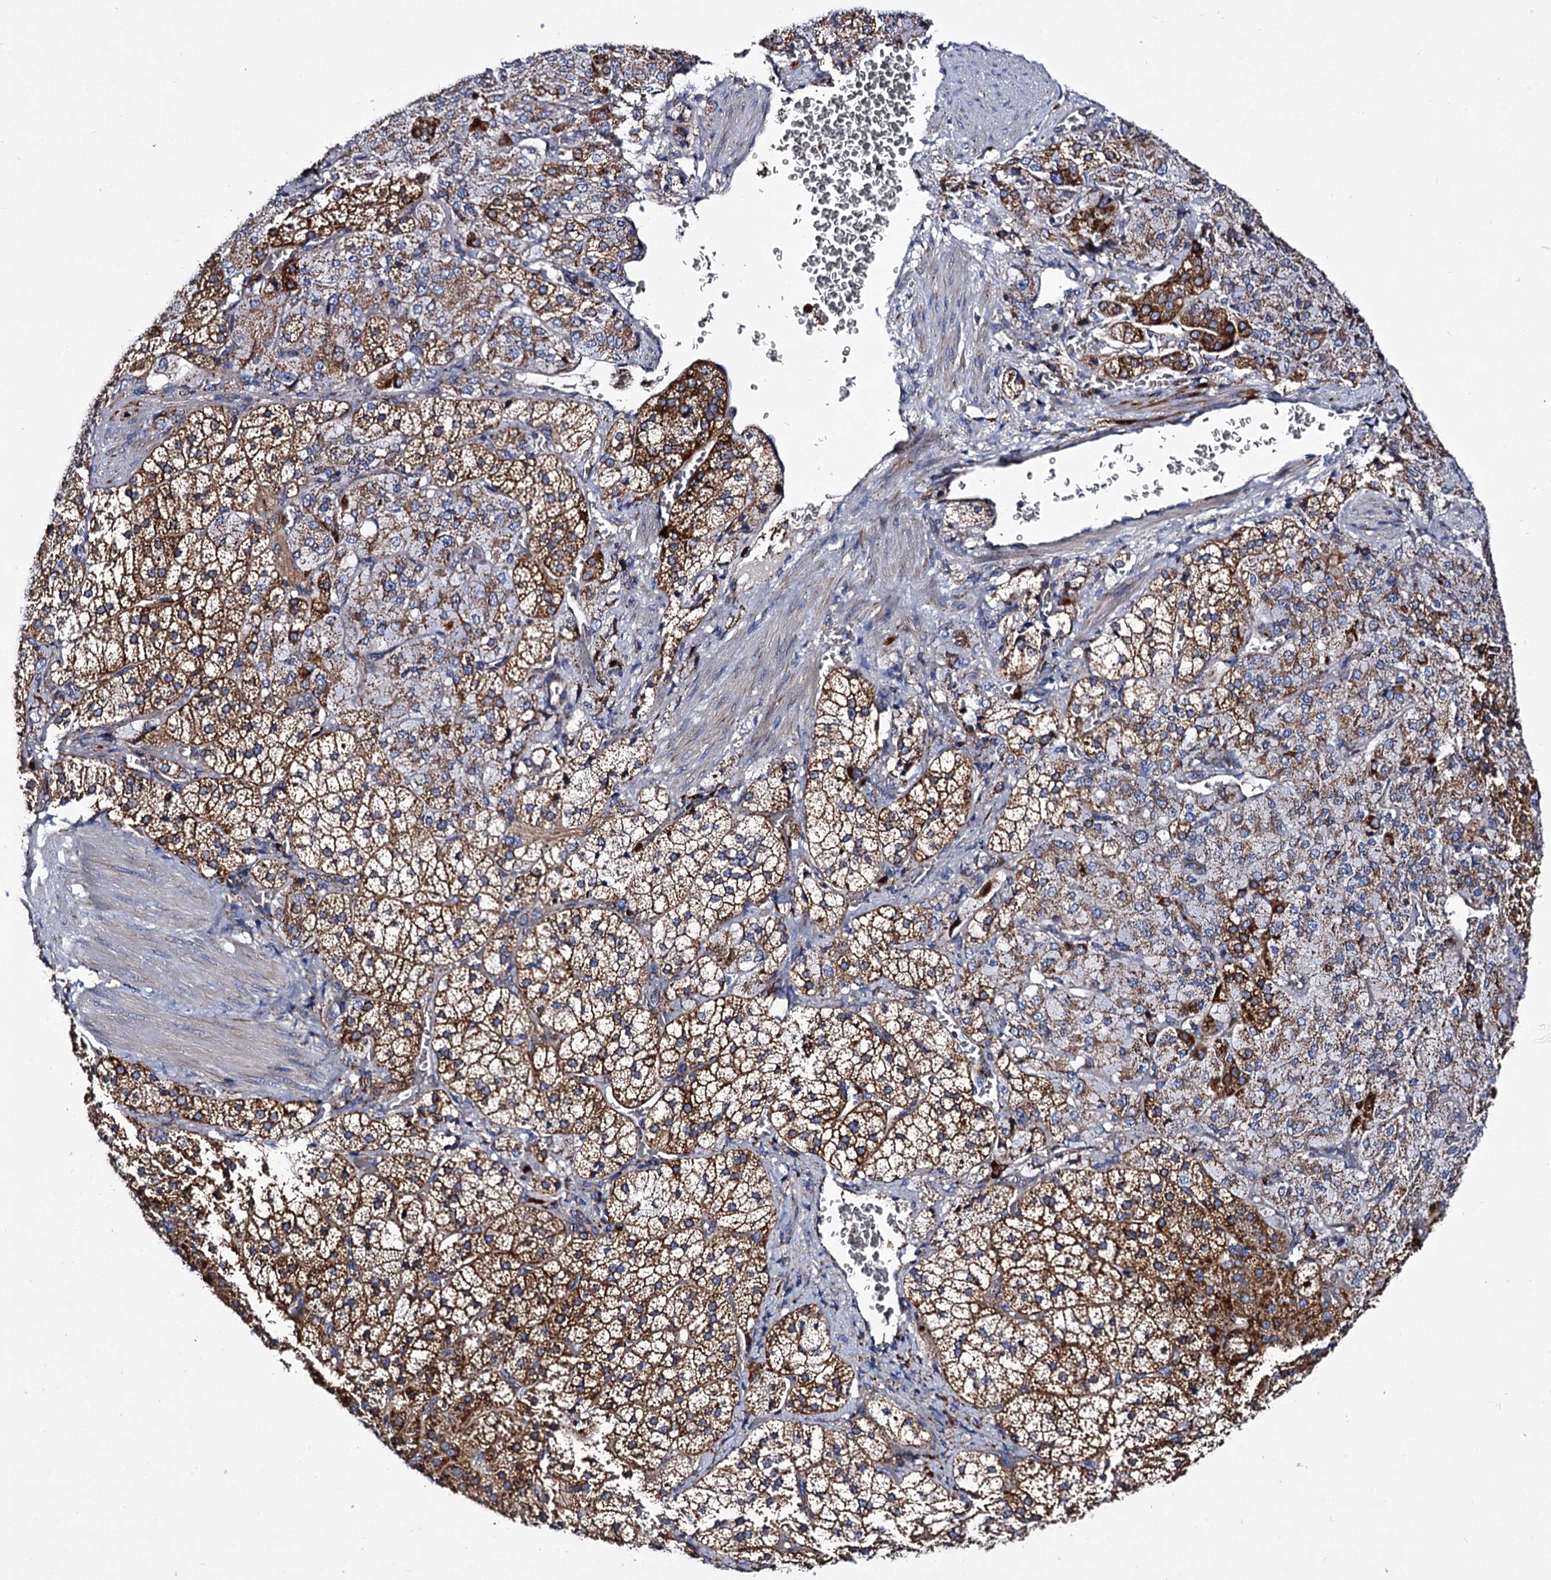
{"staining": {"intensity": "moderate", "quantity": ">75%", "location": "cytoplasmic/membranous"}, "tissue": "adrenal gland", "cell_type": "Glandular cells", "image_type": "normal", "snomed": [{"axis": "morphology", "description": "Normal tissue, NOS"}, {"axis": "topography", "description": "Adrenal gland"}], "caption": "Moderate cytoplasmic/membranous protein positivity is seen in about >75% of glandular cells in adrenal gland. The protein is shown in brown color, while the nuclei are stained blue.", "gene": "ACAD9", "patient": {"sex": "female", "age": 44}}